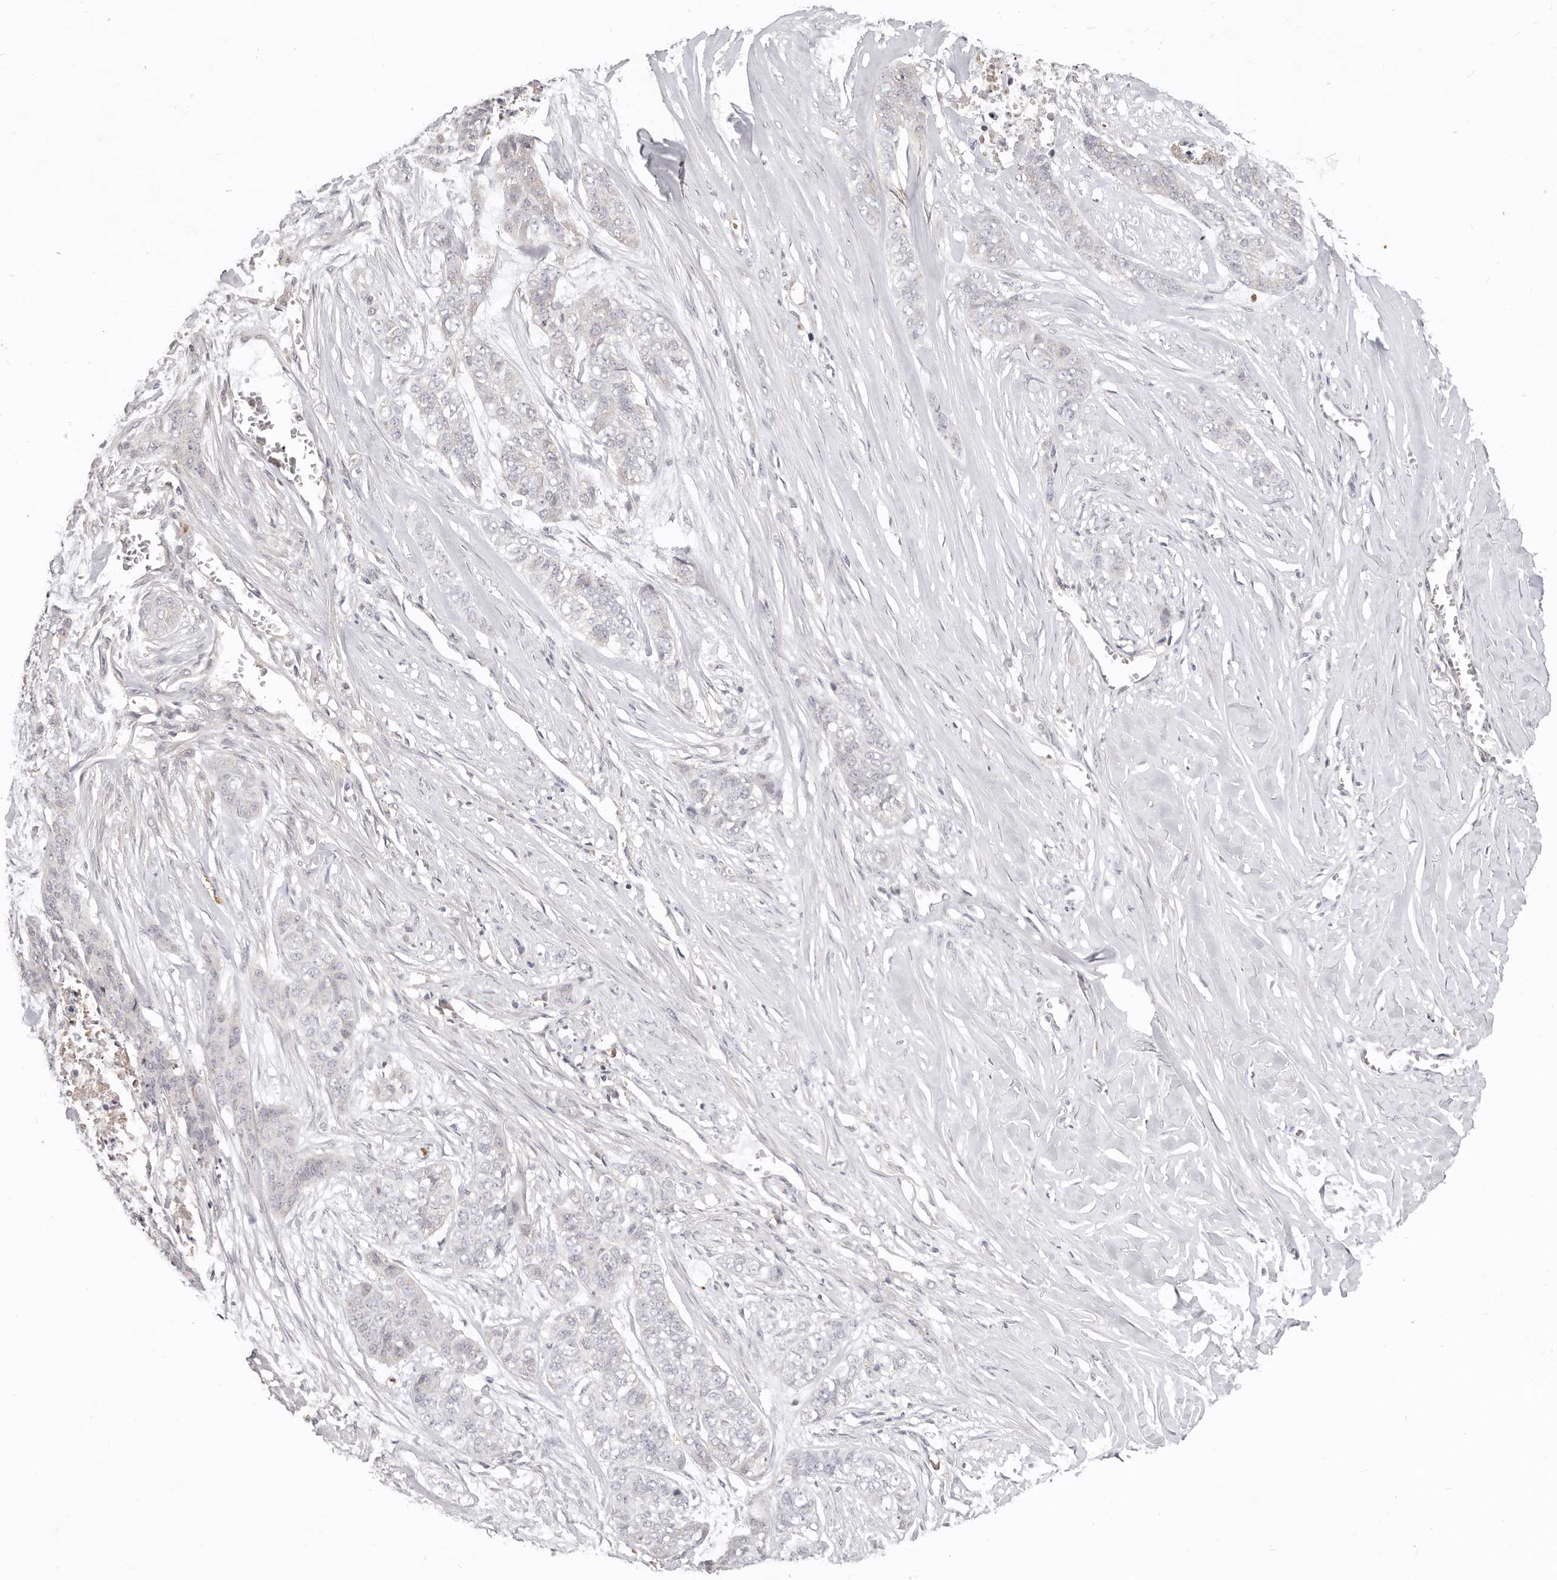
{"staining": {"intensity": "negative", "quantity": "none", "location": "none"}, "tissue": "skin cancer", "cell_type": "Tumor cells", "image_type": "cancer", "snomed": [{"axis": "morphology", "description": "Basal cell carcinoma"}, {"axis": "topography", "description": "Skin"}], "caption": "IHC of human skin cancer exhibits no staining in tumor cells.", "gene": "USP49", "patient": {"sex": "female", "age": 64}}